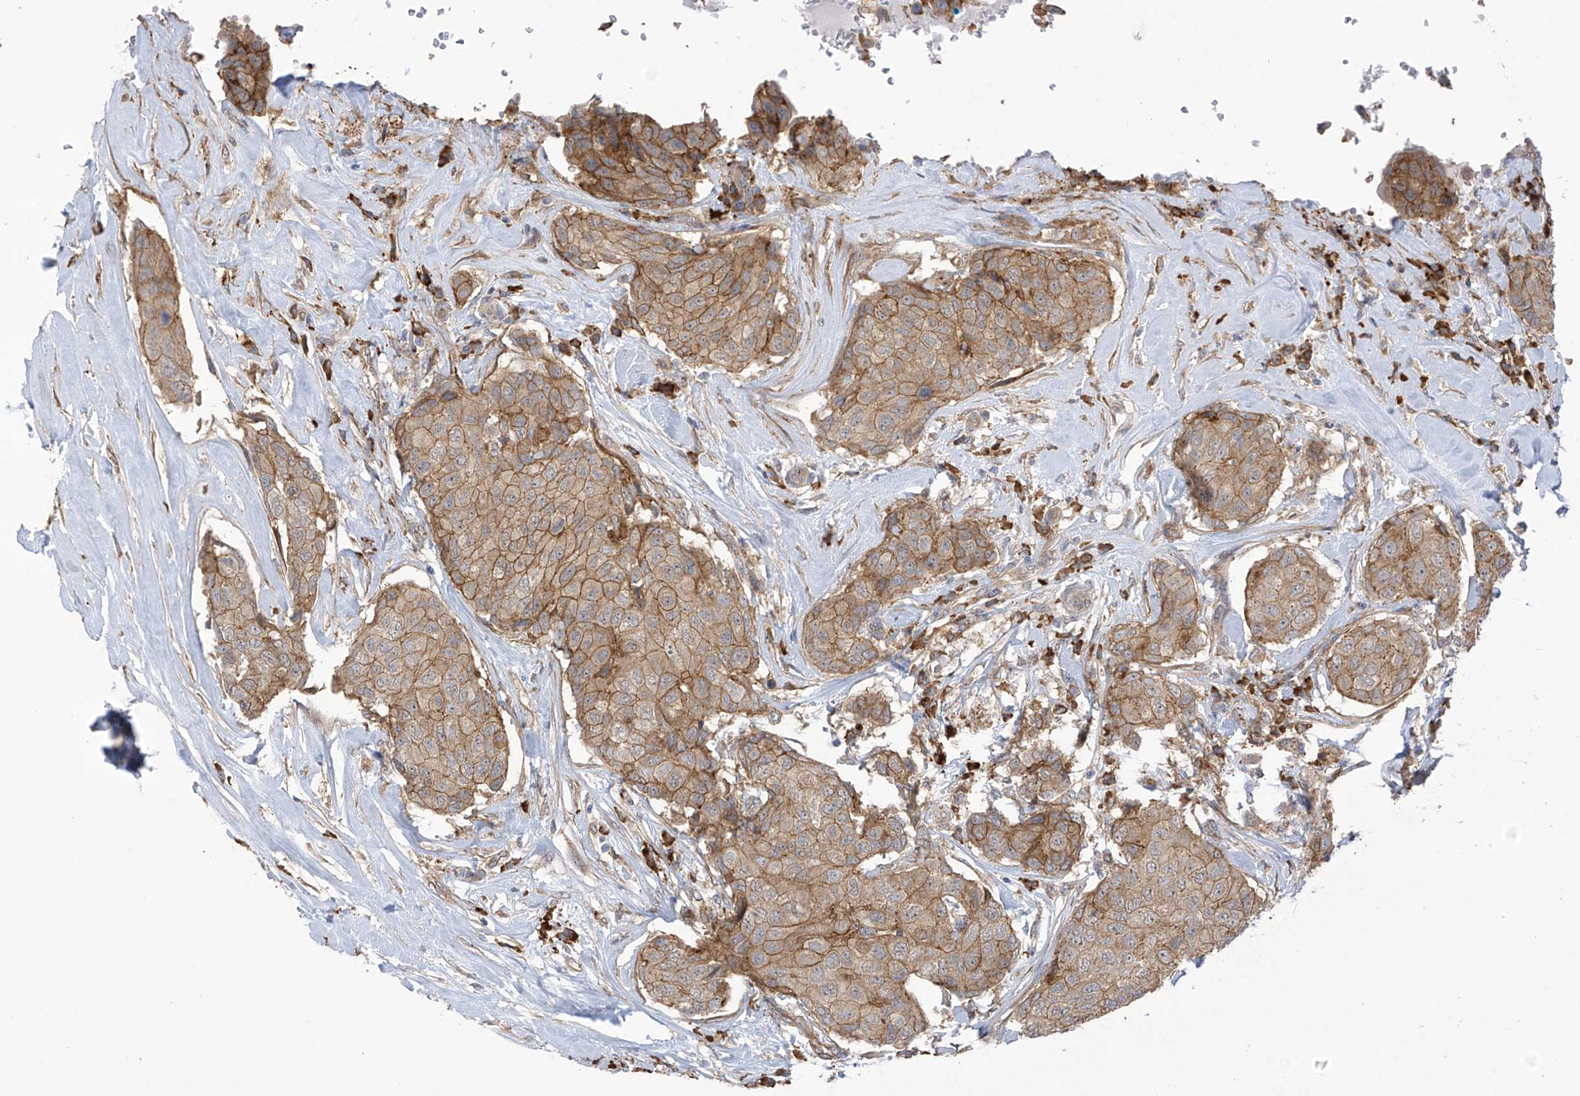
{"staining": {"intensity": "moderate", "quantity": "25%-75%", "location": "cytoplasmic/membranous"}, "tissue": "breast cancer", "cell_type": "Tumor cells", "image_type": "cancer", "snomed": [{"axis": "morphology", "description": "Duct carcinoma"}, {"axis": "topography", "description": "Breast"}], "caption": "Immunohistochemistry histopathology image of neoplastic tissue: human invasive ductal carcinoma (breast) stained using immunohistochemistry shows medium levels of moderate protein expression localized specifically in the cytoplasmic/membranous of tumor cells, appearing as a cytoplasmic/membranous brown color.", "gene": "KIAA1522", "patient": {"sex": "female", "age": 80}}